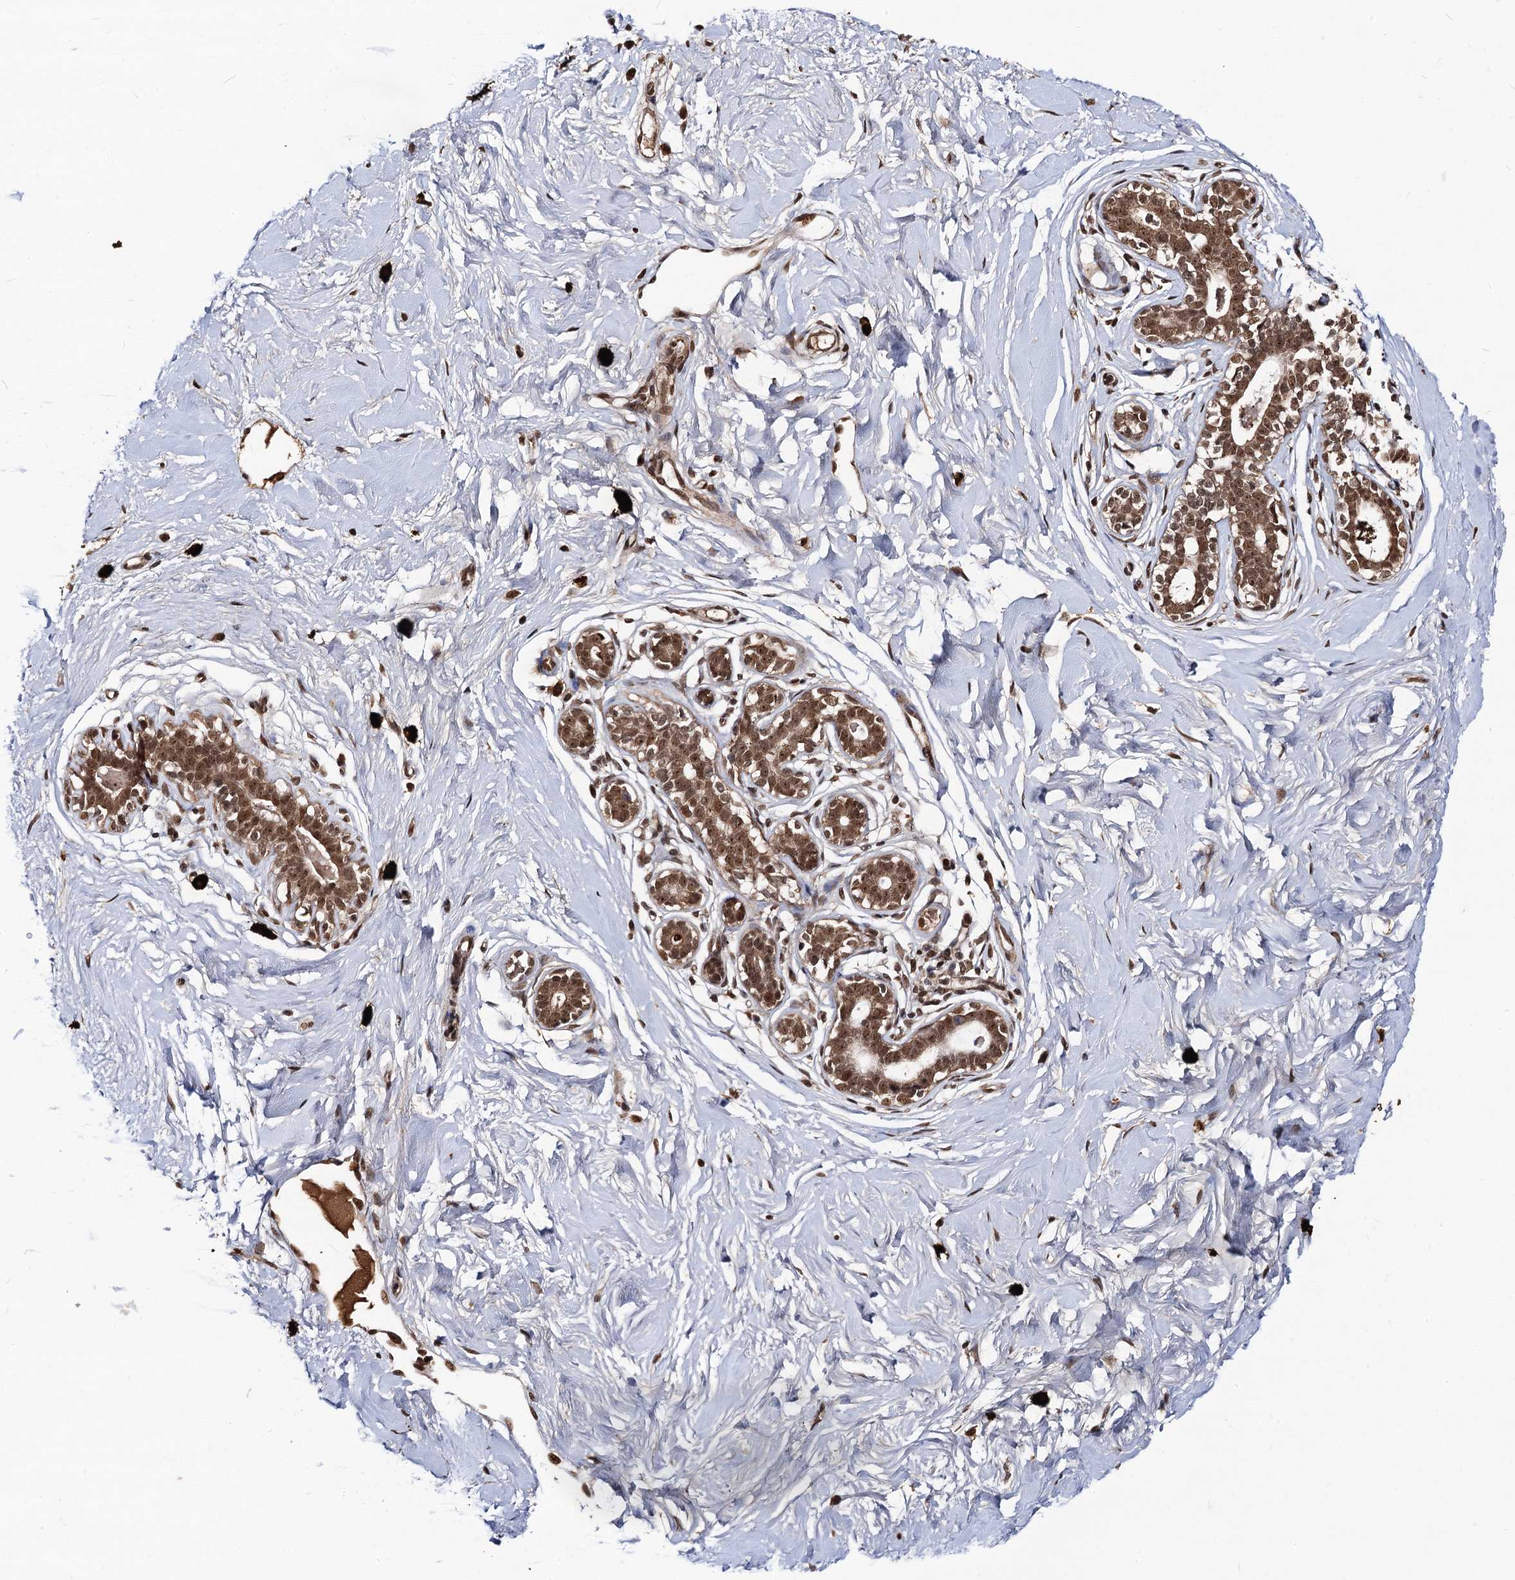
{"staining": {"intensity": "moderate", "quantity": ">75%", "location": "nuclear"}, "tissue": "breast", "cell_type": "Adipocytes", "image_type": "normal", "snomed": [{"axis": "morphology", "description": "Normal tissue, NOS"}, {"axis": "morphology", "description": "Adenoma, NOS"}, {"axis": "topography", "description": "Breast"}], "caption": "Human breast stained with a brown dye shows moderate nuclear positive expression in approximately >75% of adipocytes.", "gene": "SFSWAP", "patient": {"sex": "female", "age": 23}}